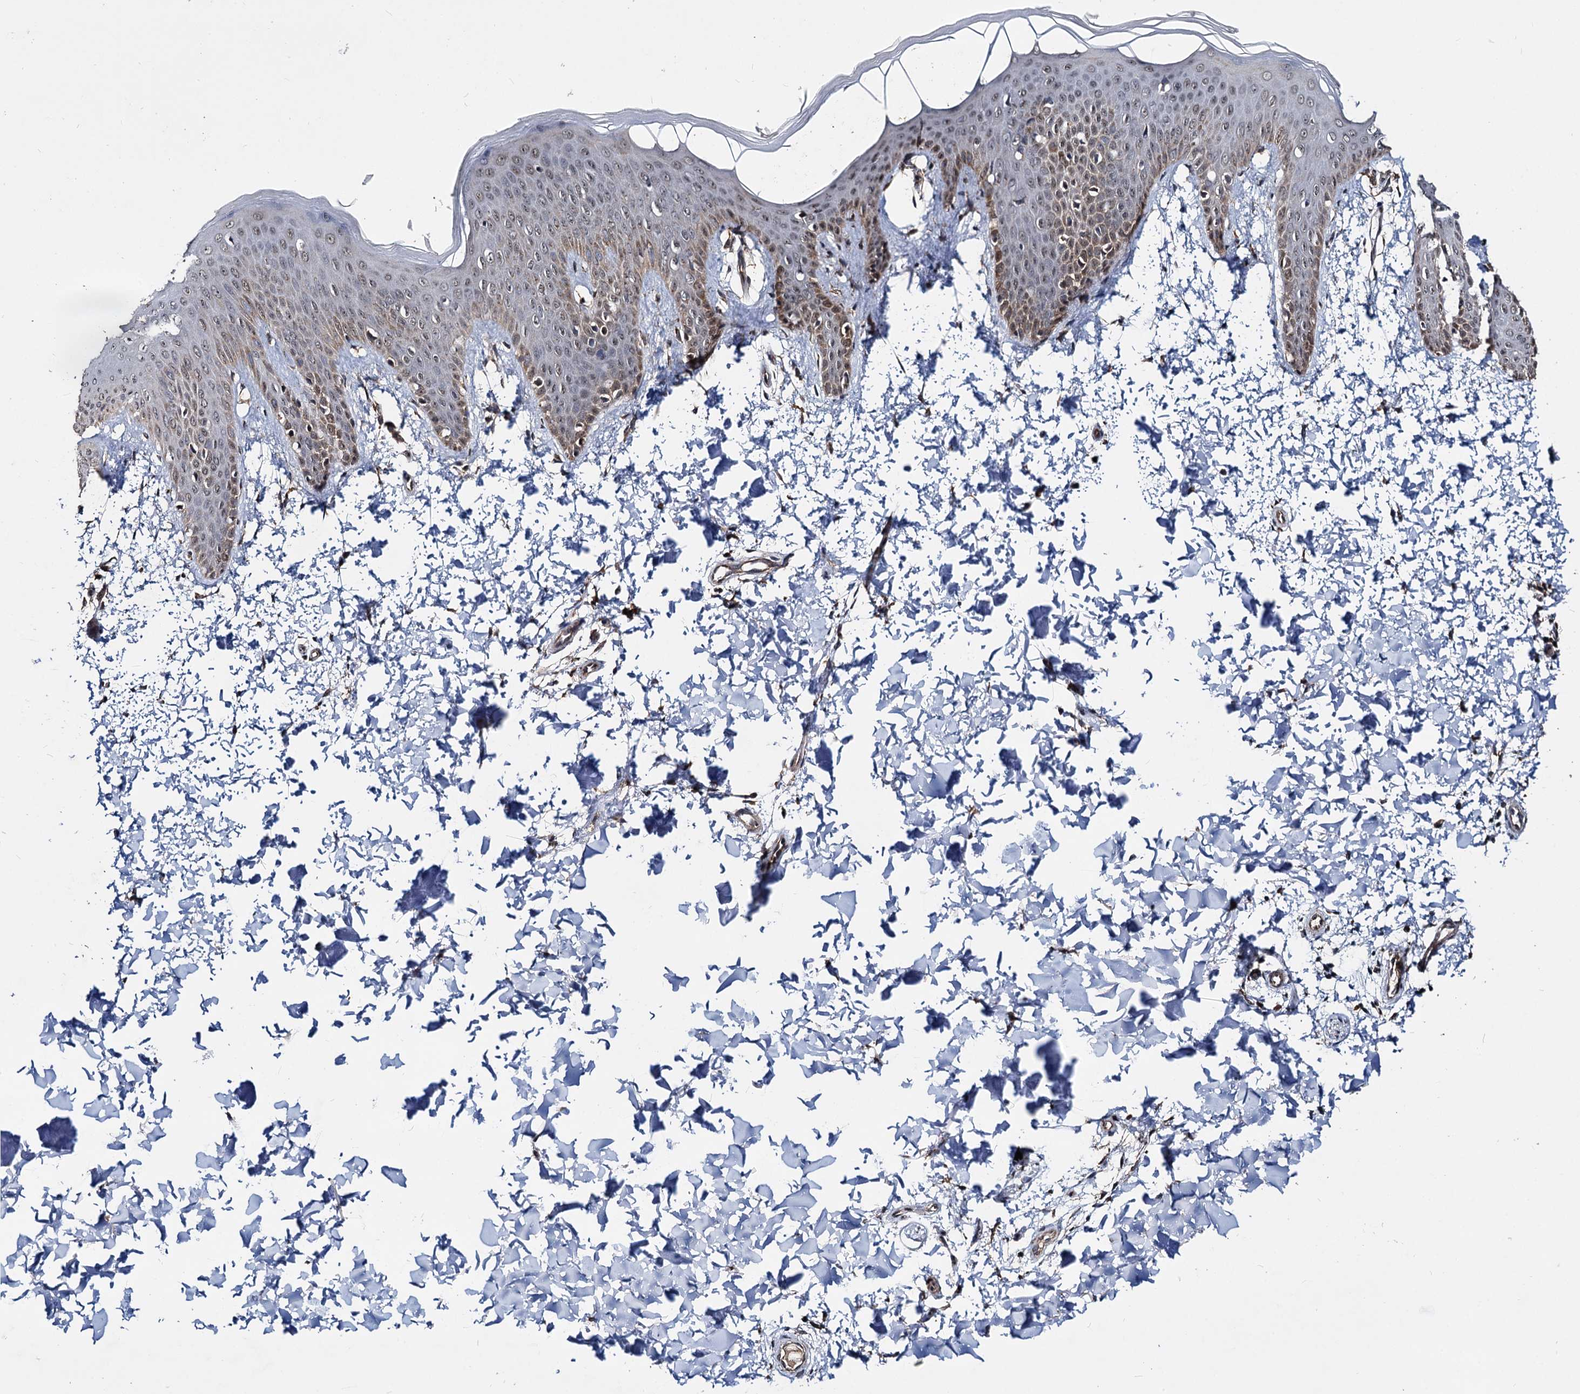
{"staining": {"intensity": "moderate", "quantity": ">75%", "location": "cytoplasmic/membranous,nuclear"}, "tissue": "skin", "cell_type": "Fibroblasts", "image_type": "normal", "snomed": [{"axis": "morphology", "description": "Normal tissue, NOS"}, {"axis": "topography", "description": "Skin"}], "caption": "Skin was stained to show a protein in brown. There is medium levels of moderate cytoplasmic/membranous,nuclear expression in about >75% of fibroblasts. The staining was performed using DAB (3,3'-diaminobenzidine), with brown indicating positive protein expression. Nuclei are stained blue with hematoxylin.", "gene": "CEP76", "patient": {"sex": "male", "age": 36}}